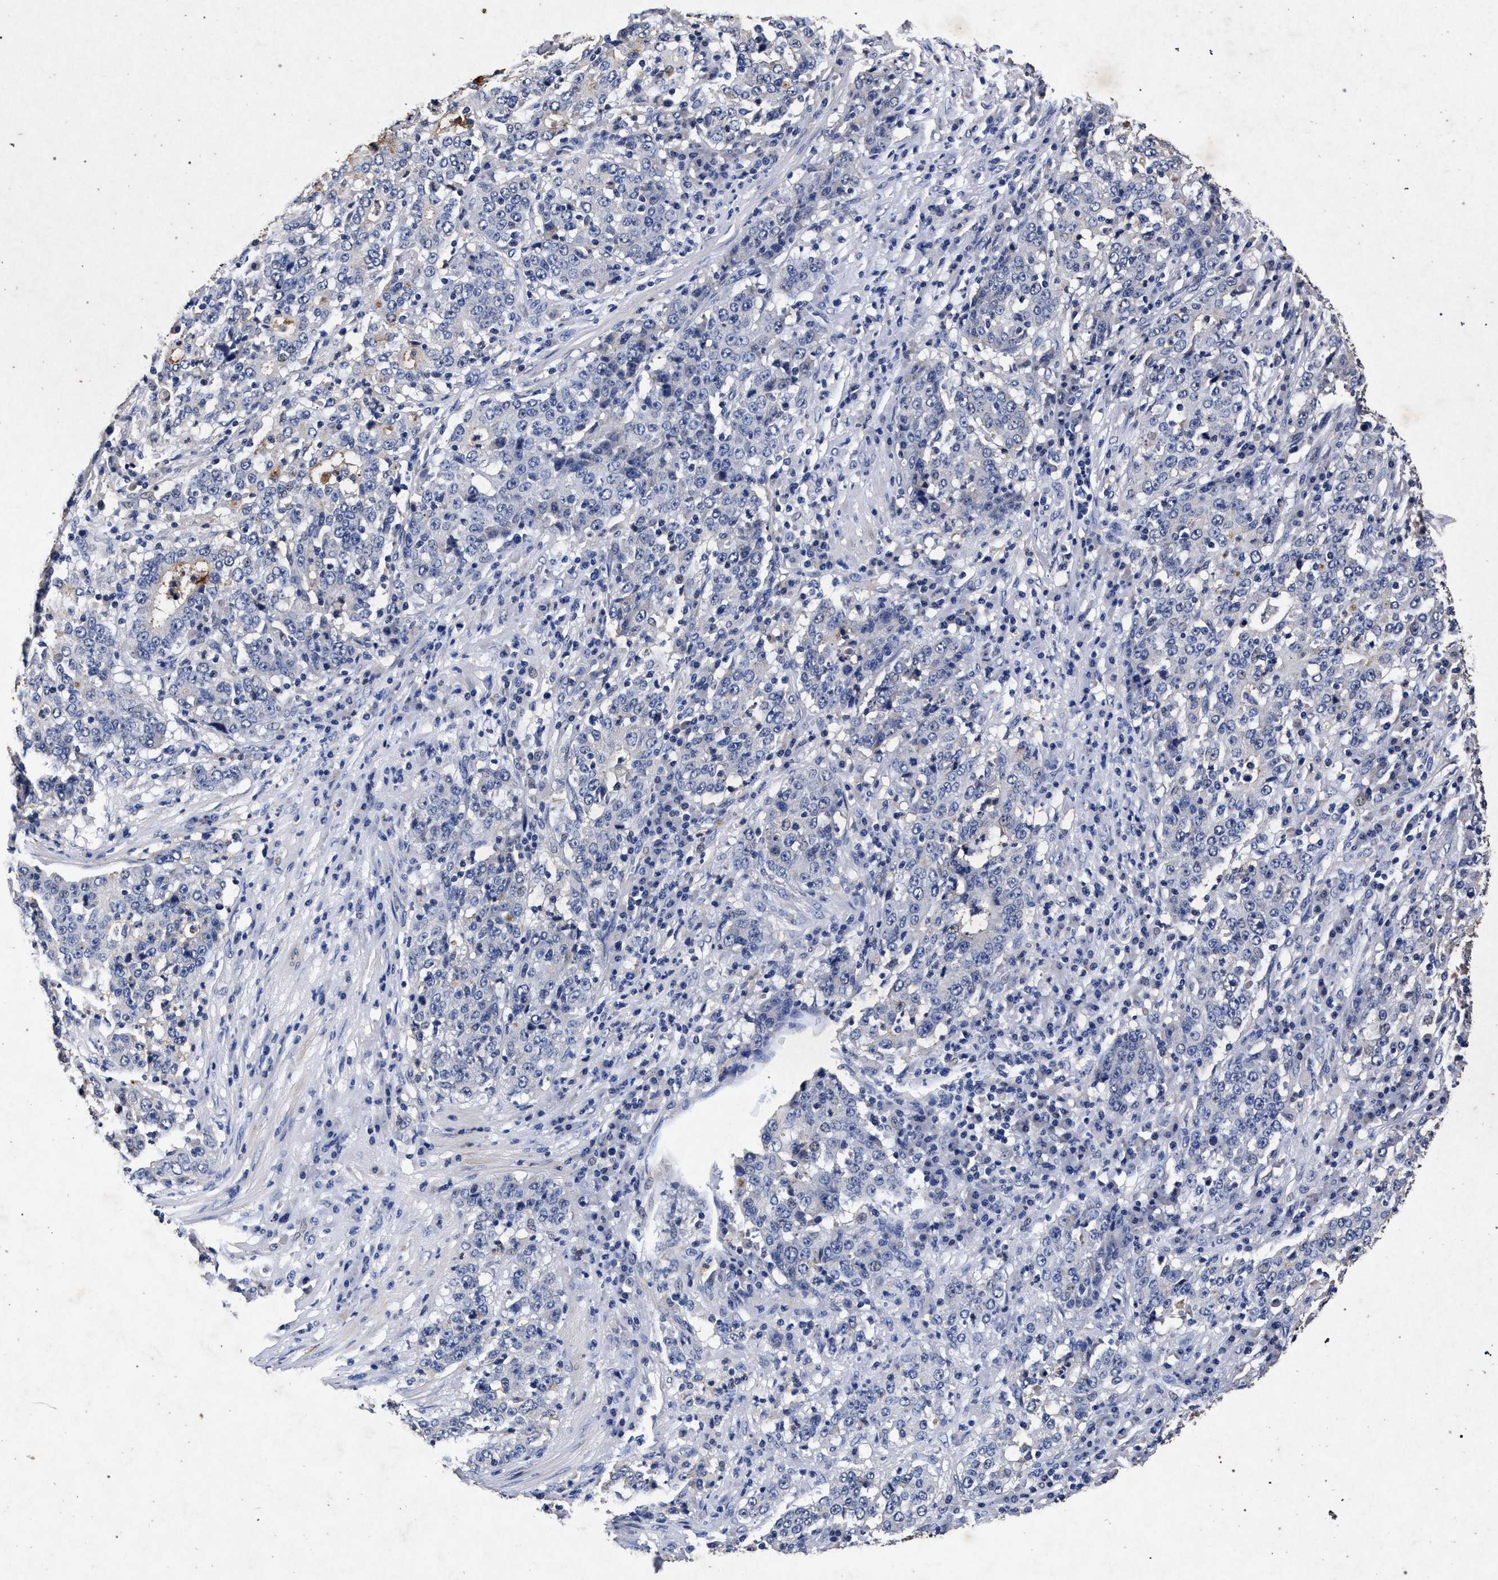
{"staining": {"intensity": "negative", "quantity": "none", "location": "none"}, "tissue": "stomach cancer", "cell_type": "Tumor cells", "image_type": "cancer", "snomed": [{"axis": "morphology", "description": "Adenocarcinoma, NOS"}, {"axis": "topography", "description": "Stomach"}], "caption": "Immunohistochemistry (IHC) of stomach cancer demonstrates no staining in tumor cells. The staining is performed using DAB (3,3'-diaminobenzidine) brown chromogen with nuclei counter-stained in using hematoxylin.", "gene": "ATP1A2", "patient": {"sex": "male", "age": 59}}